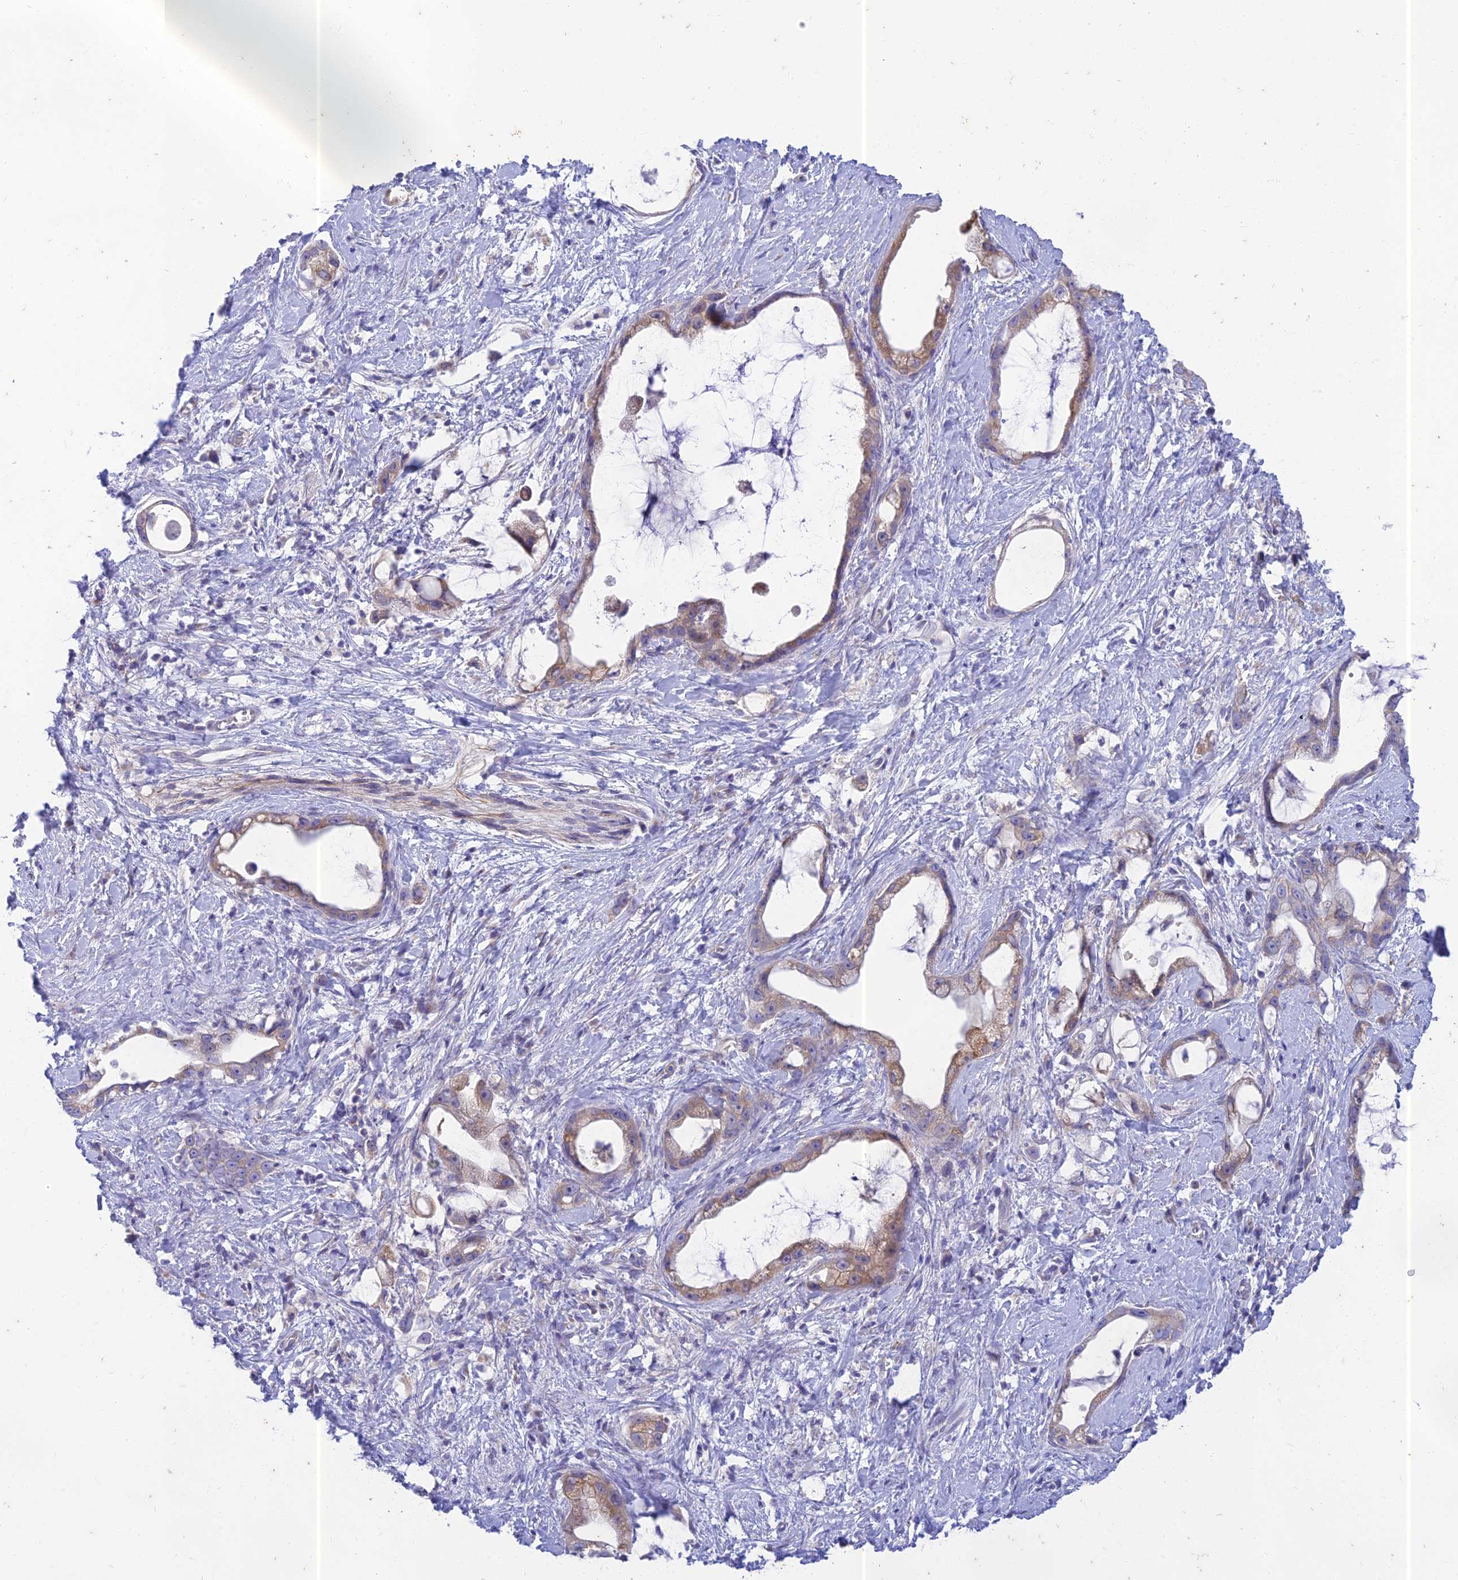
{"staining": {"intensity": "moderate", "quantity": "25%-75%", "location": "cytoplasmic/membranous"}, "tissue": "stomach cancer", "cell_type": "Tumor cells", "image_type": "cancer", "snomed": [{"axis": "morphology", "description": "Adenocarcinoma, NOS"}, {"axis": "topography", "description": "Stomach"}], "caption": "This photomicrograph demonstrates immunohistochemistry staining of stomach cancer, with medium moderate cytoplasmic/membranous positivity in approximately 25%-75% of tumor cells.", "gene": "PTCD2", "patient": {"sex": "male", "age": 55}}